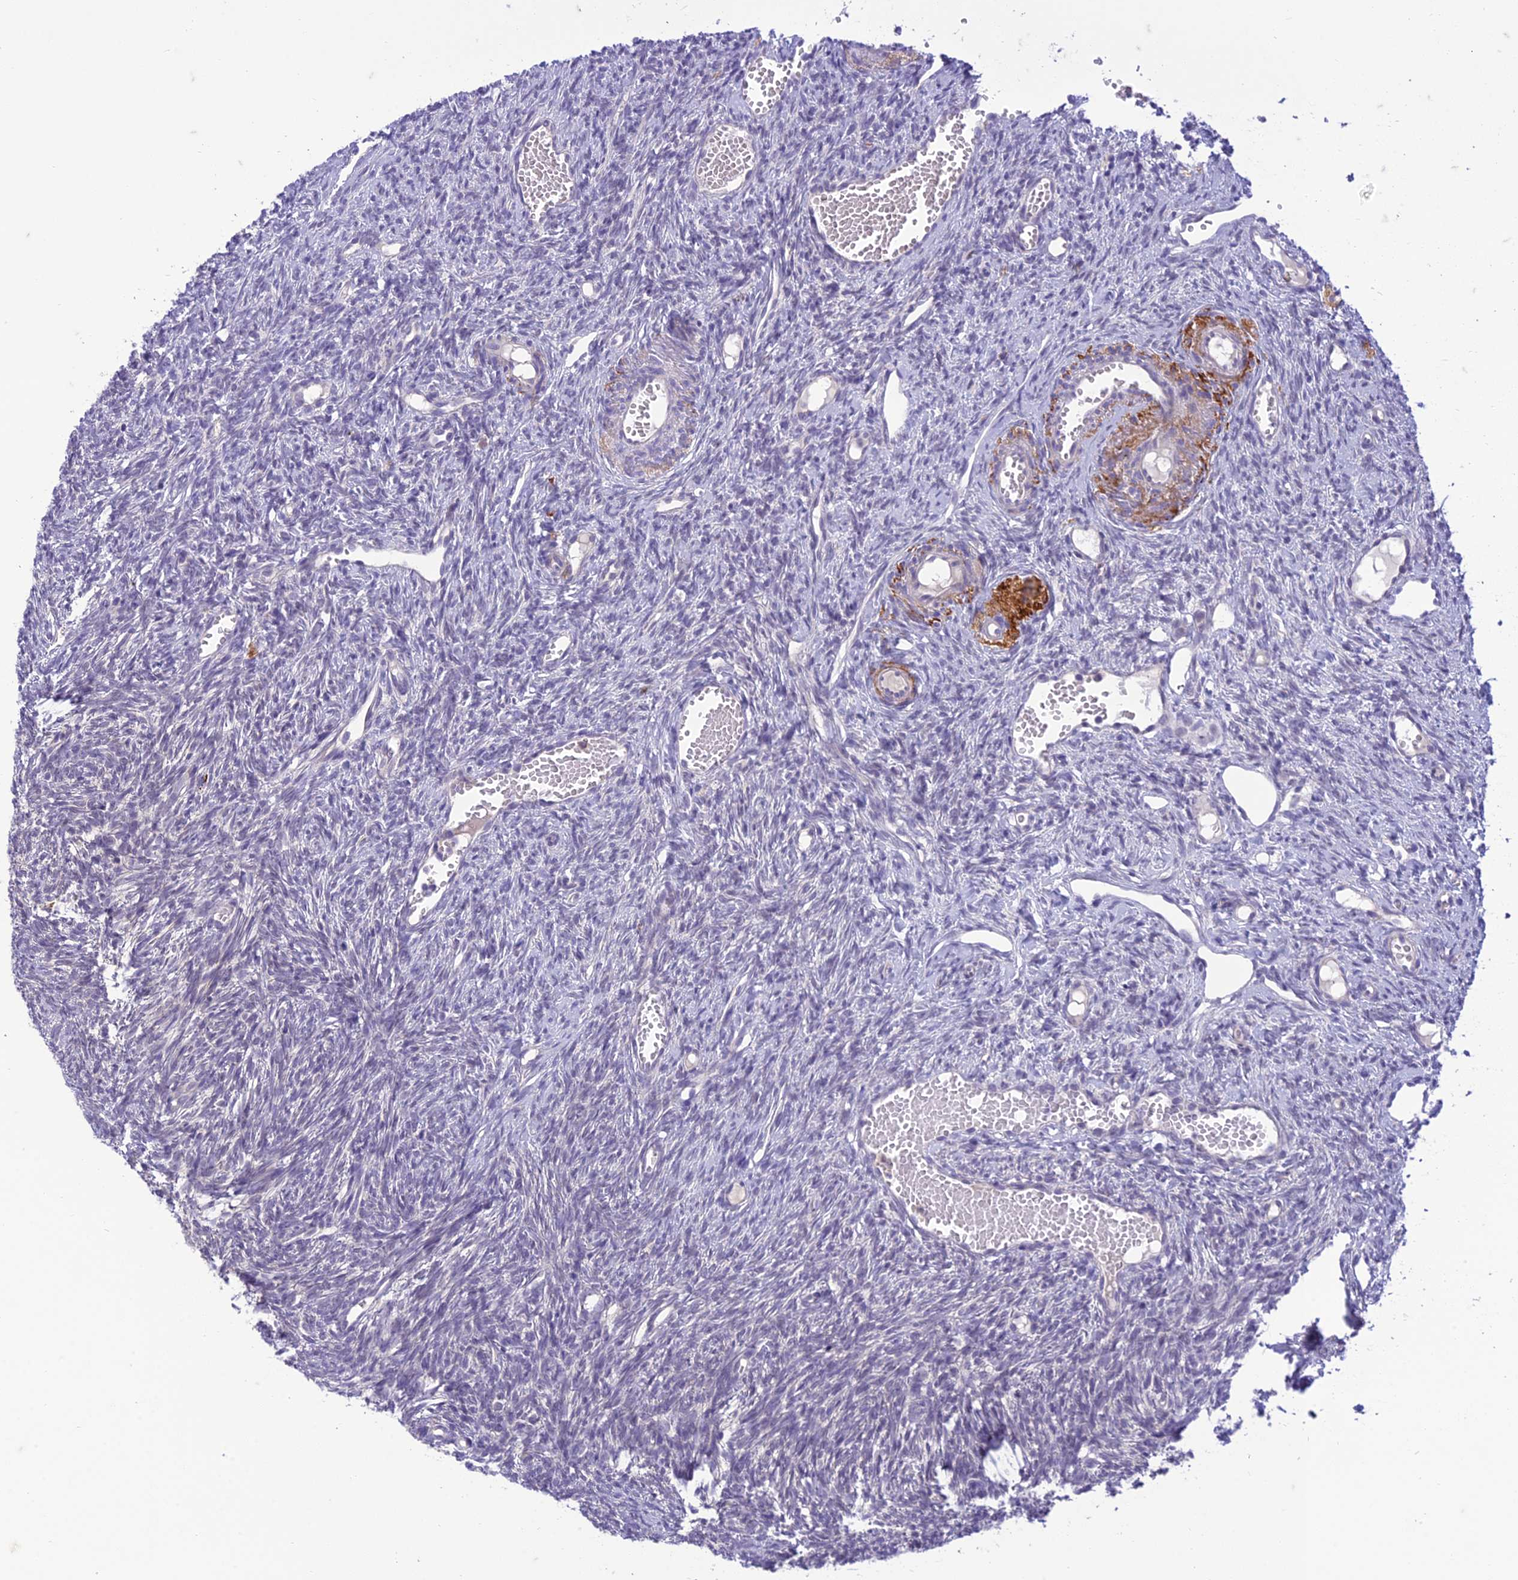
{"staining": {"intensity": "negative", "quantity": "none", "location": "none"}, "tissue": "ovary", "cell_type": "Ovarian stroma cells", "image_type": "normal", "snomed": [{"axis": "morphology", "description": "Normal tissue, NOS"}, {"axis": "topography", "description": "Ovary"}], "caption": "Micrograph shows no significant protein positivity in ovarian stroma cells of unremarkable ovary. (Immunohistochemistry (ihc), brightfield microscopy, high magnification).", "gene": "ITGAE", "patient": {"sex": "female", "age": 51}}